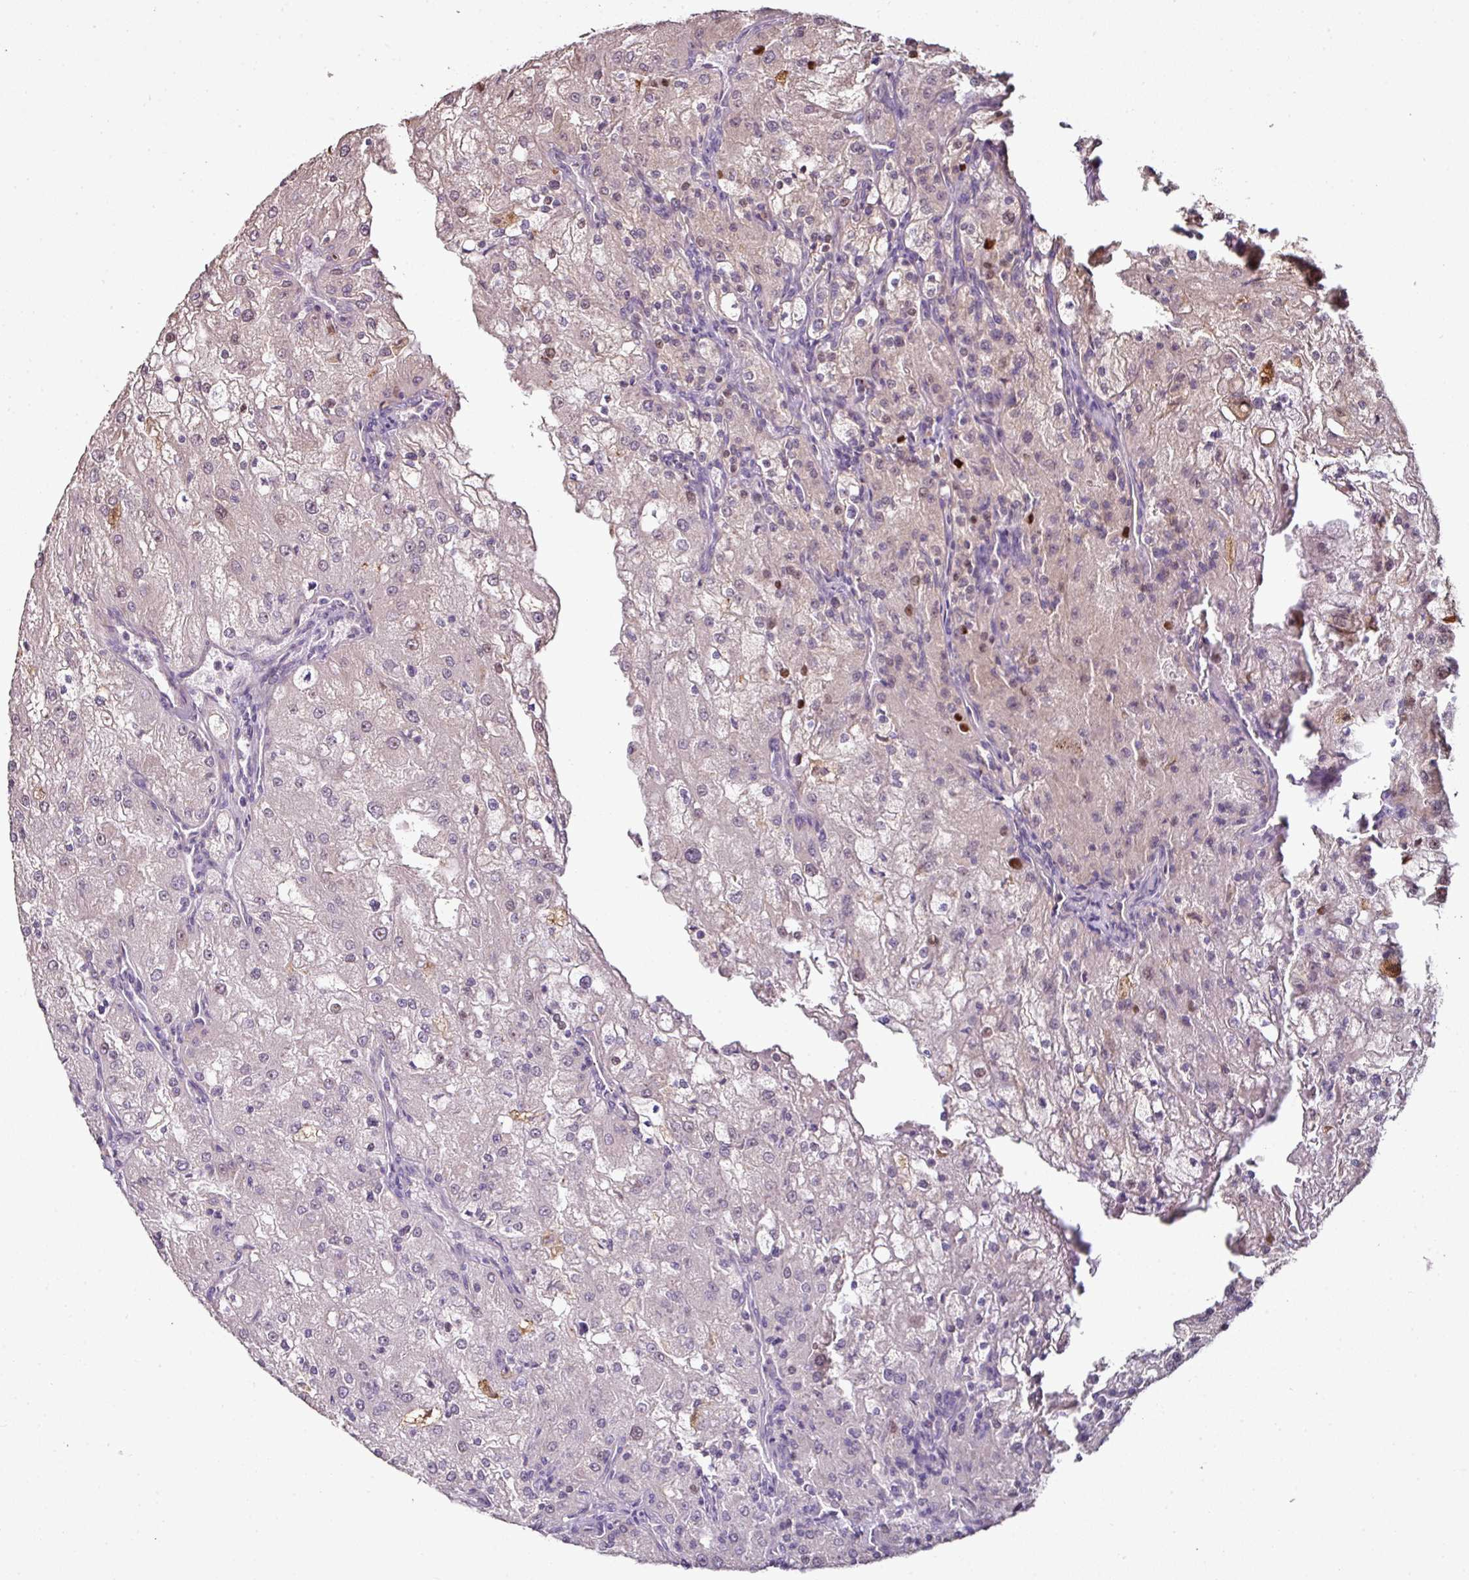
{"staining": {"intensity": "weak", "quantity": "<25%", "location": "nuclear"}, "tissue": "renal cancer", "cell_type": "Tumor cells", "image_type": "cancer", "snomed": [{"axis": "morphology", "description": "Adenocarcinoma, NOS"}, {"axis": "topography", "description": "Kidney"}], "caption": "Renal cancer (adenocarcinoma) was stained to show a protein in brown. There is no significant positivity in tumor cells.", "gene": "CXCR5", "patient": {"sex": "female", "age": 74}}